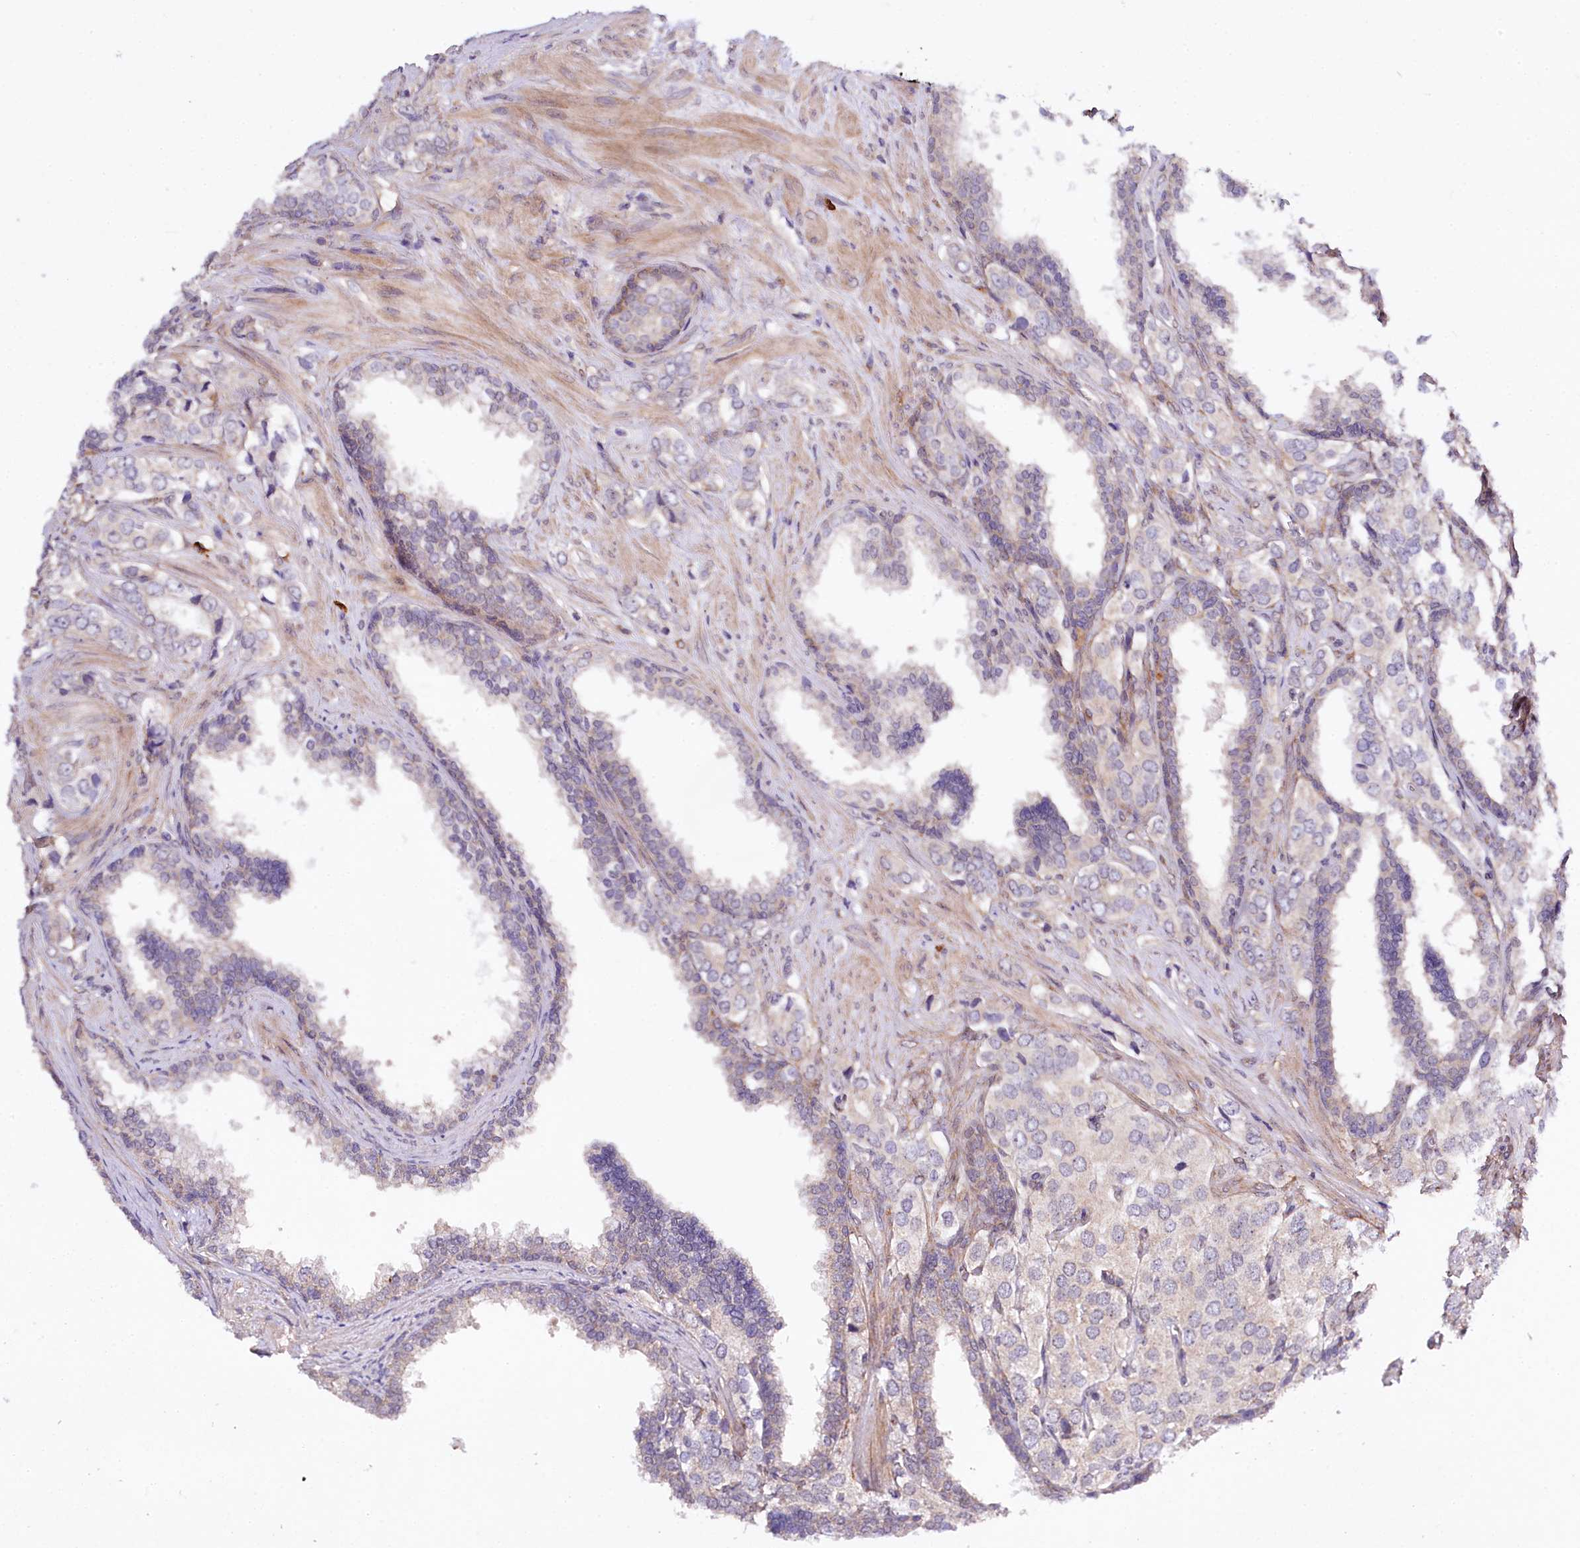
{"staining": {"intensity": "negative", "quantity": "none", "location": "none"}, "tissue": "prostate cancer", "cell_type": "Tumor cells", "image_type": "cancer", "snomed": [{"axis": "morphology", "description": "Adenocarcinoma, High grade"}, {"axis": "topography", "description": "Prostate"}], "caption": "Tumor cells show no significant protein expression in prostate cancer.", "gene": "PHLDB1", "patient": {"sex": "male", "age": 66}}